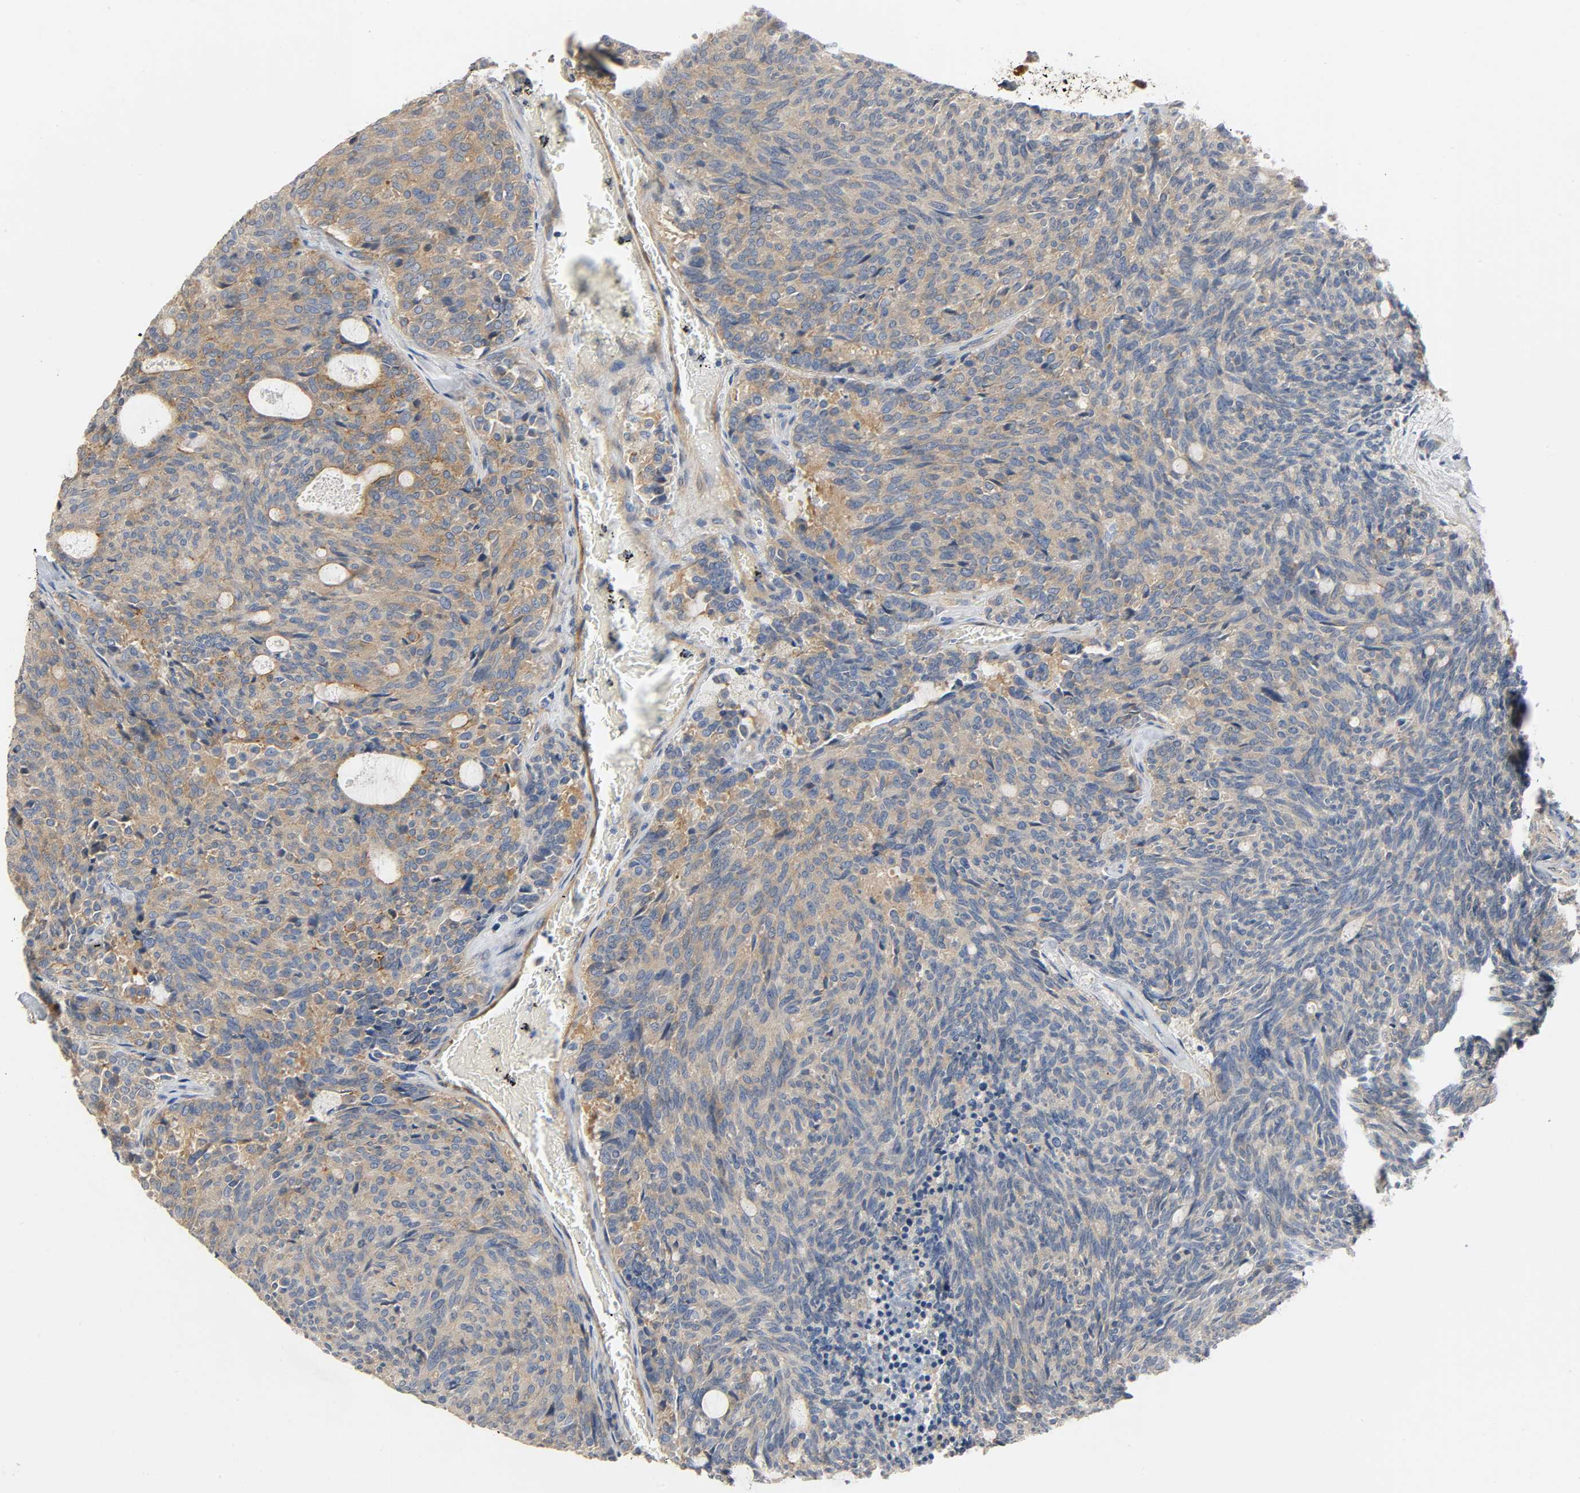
{"staining": {"intensity": "moderate", "quantity": ">75%", "location": "cytoplasmic/membranous"}, "tissue": "carcinoid", "cell_type": "Tumor cells", "image_type": "cancer", "snomed": [{"axis": "morphology", "description": "Carcinoid, malignant, NOS"}, {"axis": "topography", "description": "Pancreas"}], "caption": "Tumor cells reveal moderate cytoplasmic/membranous expression in about >75% of cells in carcinoid (malignant). The protein is shown in brown color, while the nuclei are stained blue.", "gene": "ARPC1A", "patient": {"sex": "female", "age": 54}}